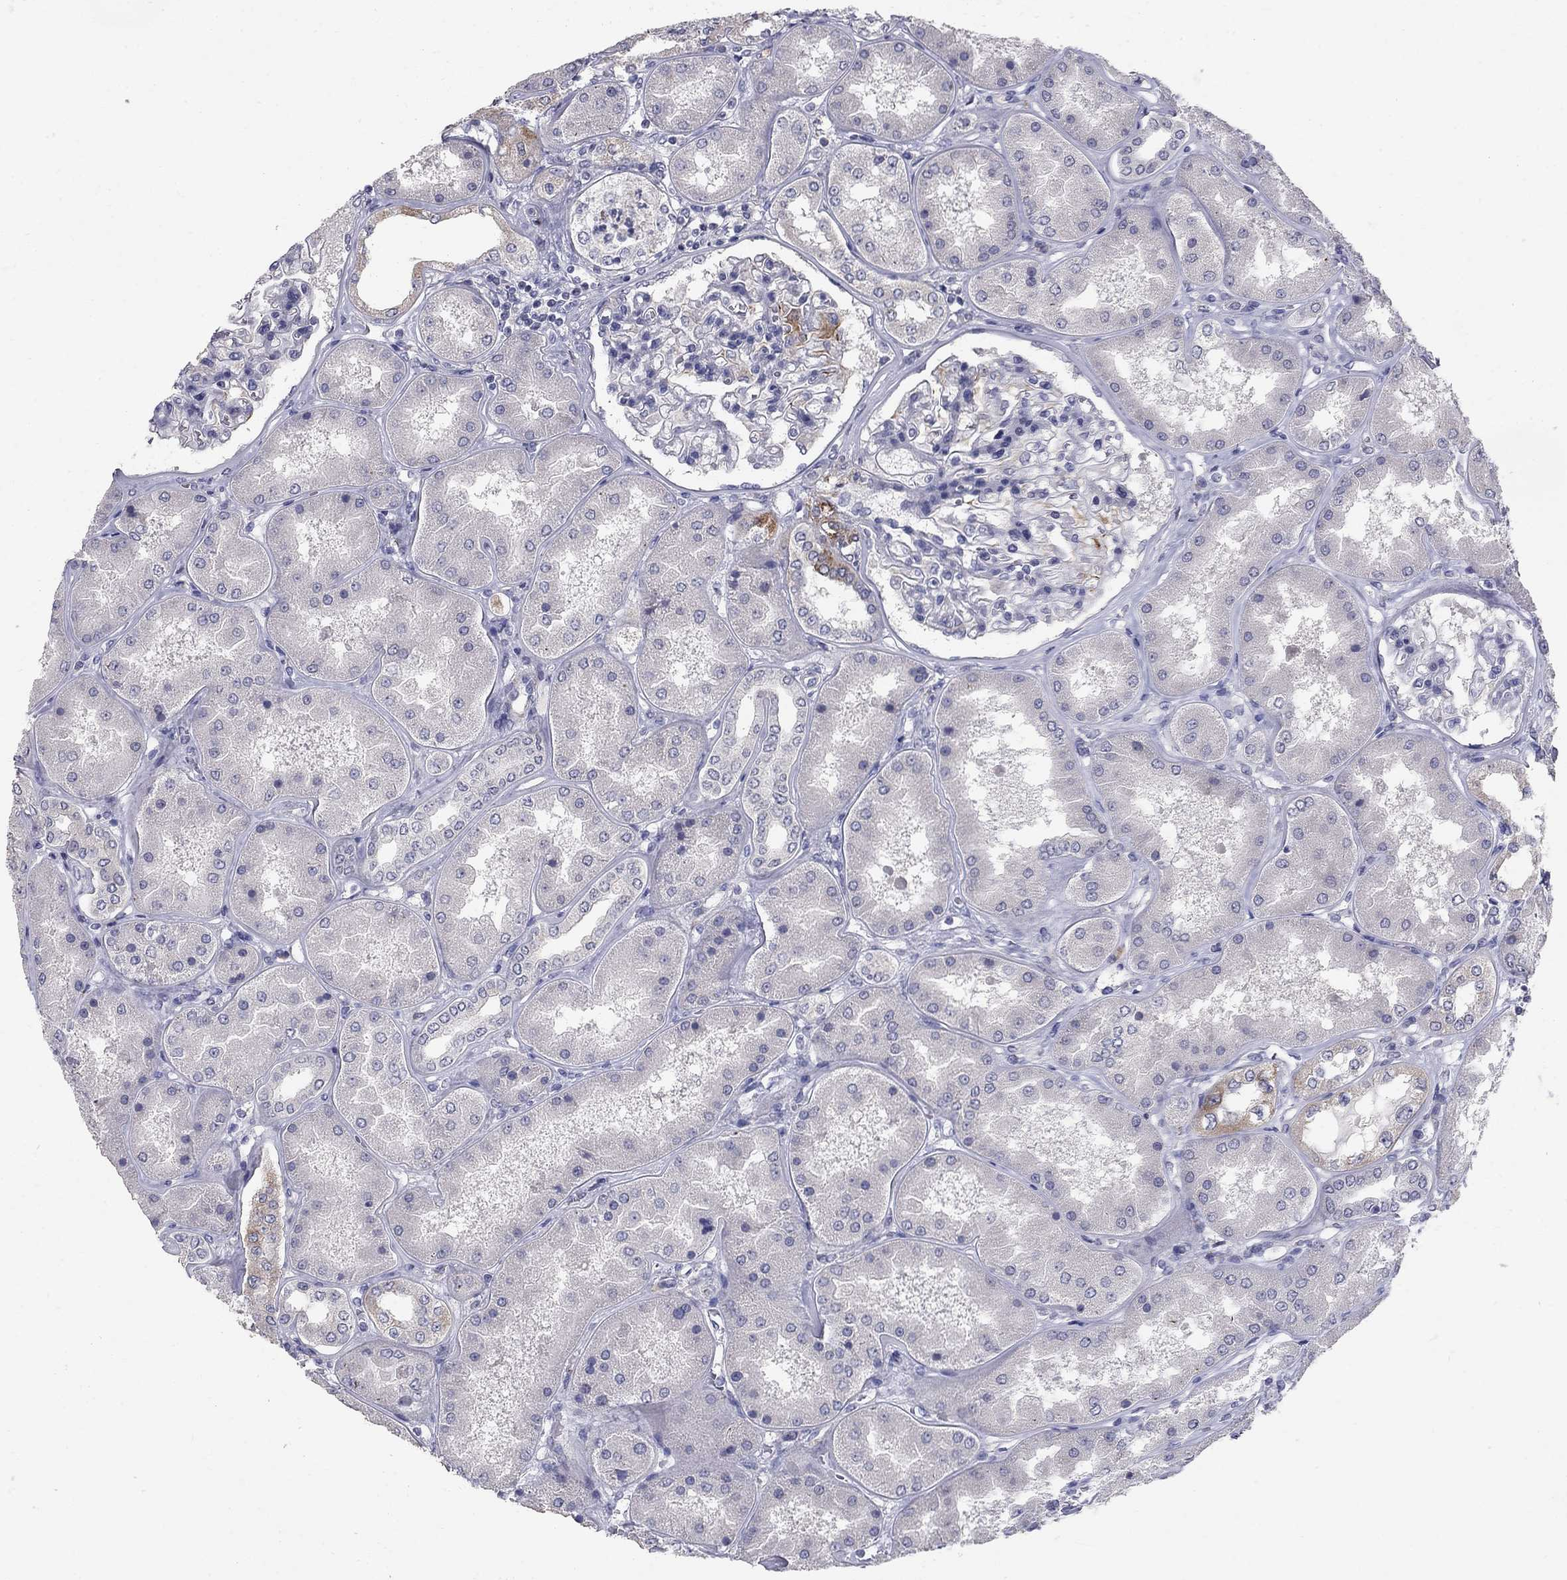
{"staining": {"intensity": "negative", "quantity": "none", "location": "none"}, "tissue": "kidney", "cell_type": "Cells in glomeruli", "image_type": "normal", "snomed": [{"axis": "morphology", "description": "Normal tissue, NOS"}, {"axis": "topography", "description": "Kidney"}], "caption": "Immunohistochemical staining of benign kidney shows no significant expression in cells in glomeruli.", "gene": "NTRK2", "patient": {"sex": "female", "age": 56}}